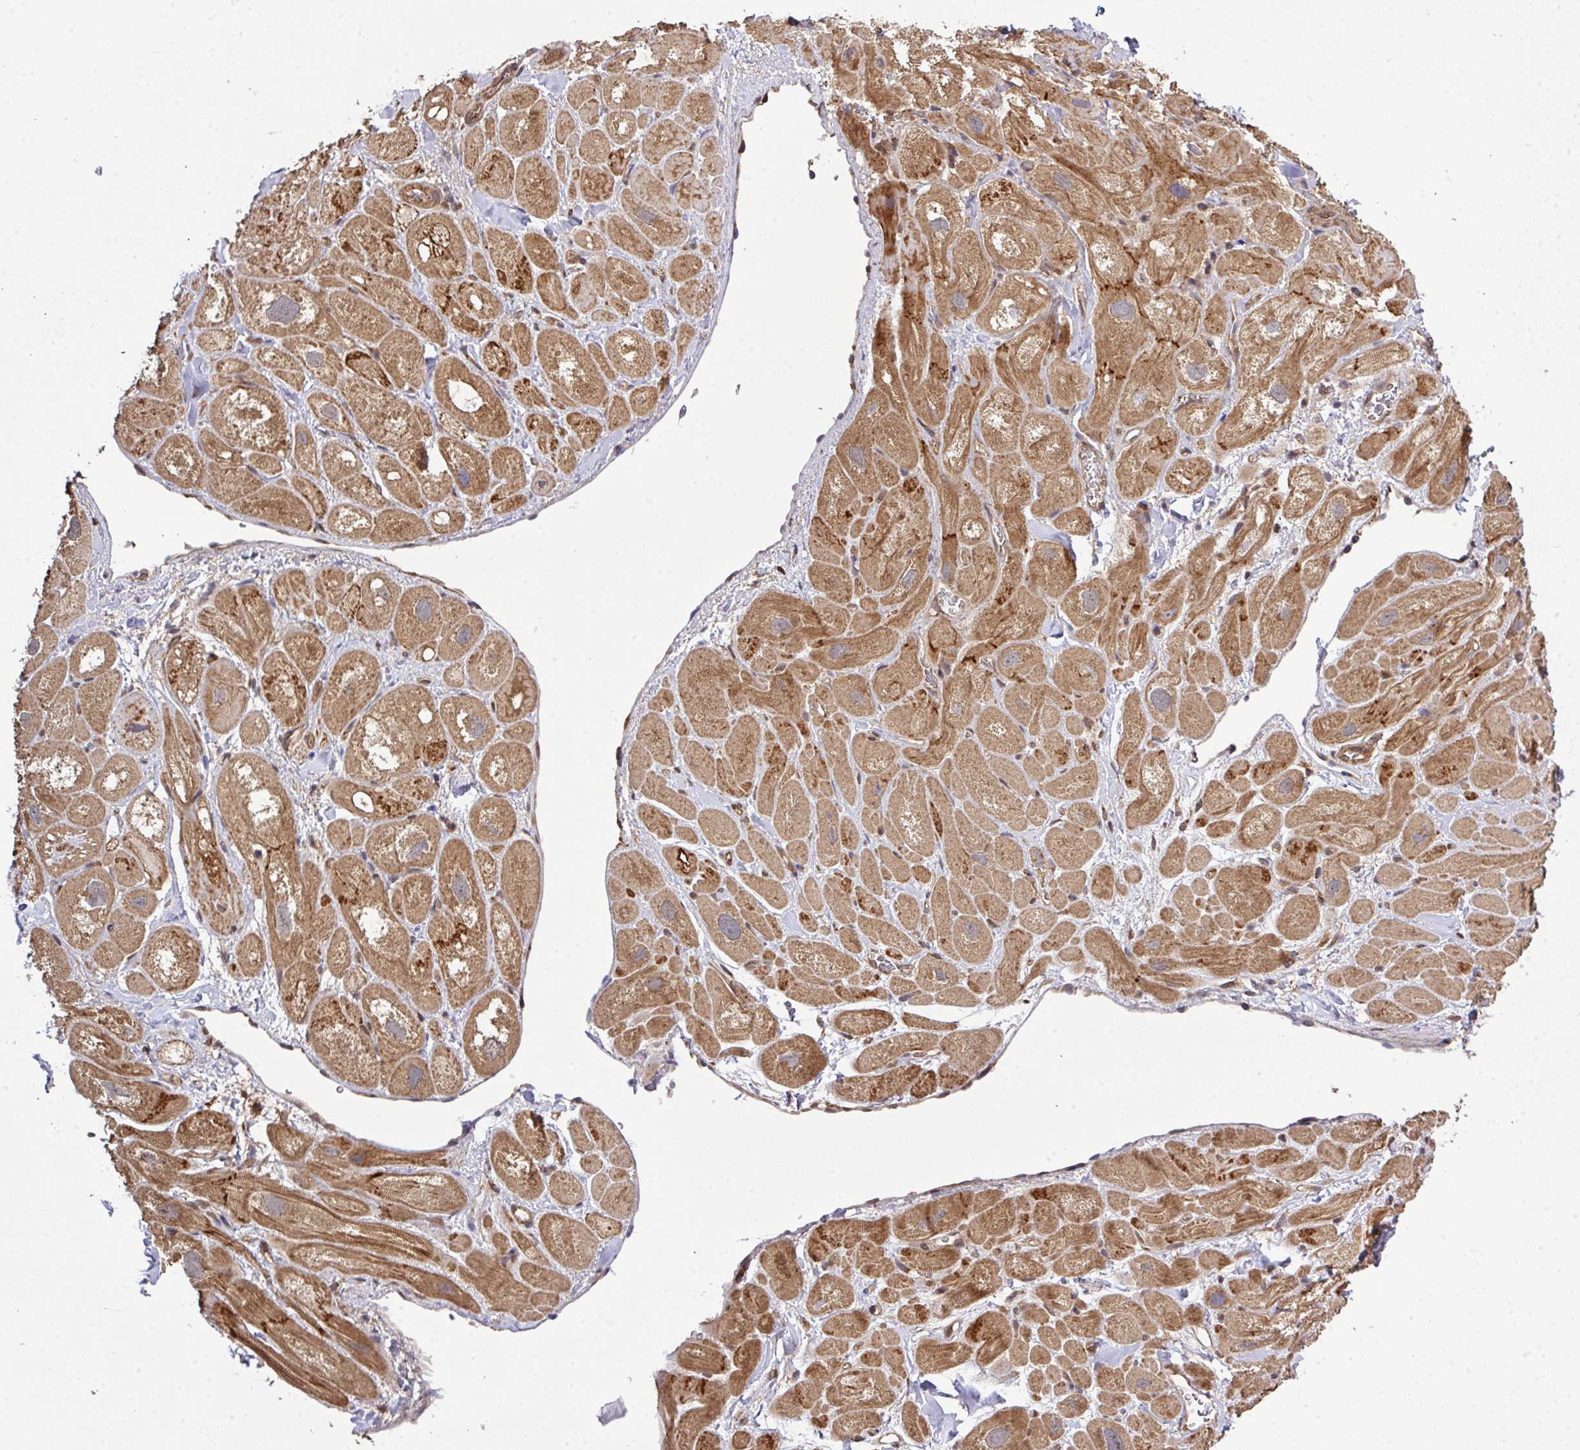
{"staining": {"intensity": "moderate", "quantity": ">75%", "location": "cytoplasmic/membranous"}, "tissue": "heart muscle", "cell_type": "Cardiomyocytes", "image_type": "normal", "snomed": [{"axis": "morphology", "description": "Normal tissue, NOS"}, {"axis": "topography", "description": "Heart"}], "caption": "Brown immunohistochemical staining in normal heart muscle displays moderate cytoplasmic/membranous expression in about >75% of cardiomyocytes.", "gene": "ARPIN", "patient": {"sex": "male", "age": 49}}